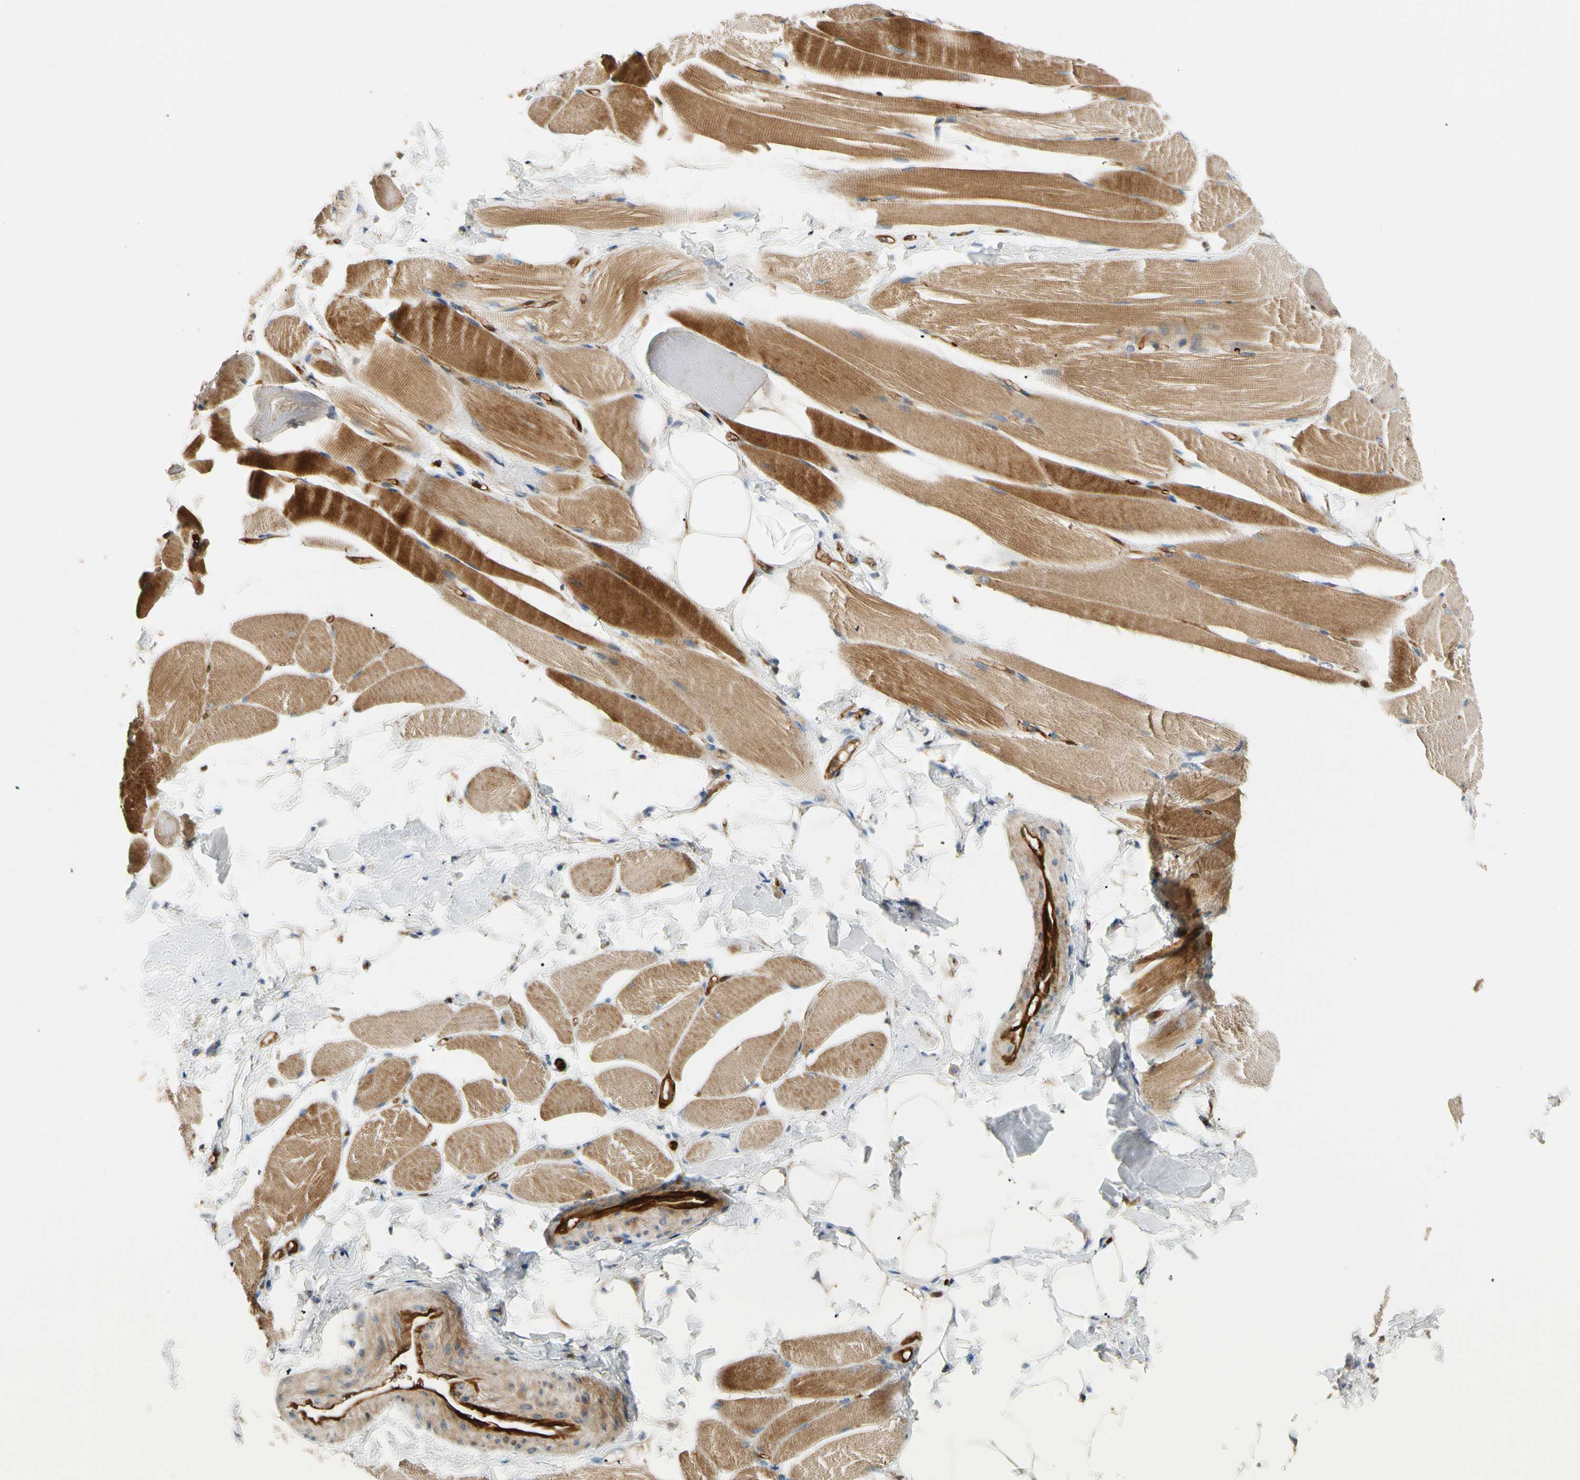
{"staining": {"intensity": "strong", "quantity": ">75%", "location": "cytoplasmic/membranous"}, "tissue": "skeletal muscle", "cell_type": "Myocytes", "image_type": "normal", "snomed": [{"axis": "morphology", "description": "Normal tissue, NOS"}, {"axis": "topography", "description": "Skeletal muscle"}, {"axis": "topography", "description": "Peripheral nerve tissue"}], "caption": "Protein staining by immunohistochemistry (IHC) shows strong cytoplasmic/membranous staining in about >75% of myocytes in benign skeletal muscle. (DAB IHC, brown staining for protein, blue staining for nuclei).", "gene": "PARP14", "patient": {"sex": "female", "age": 84}}